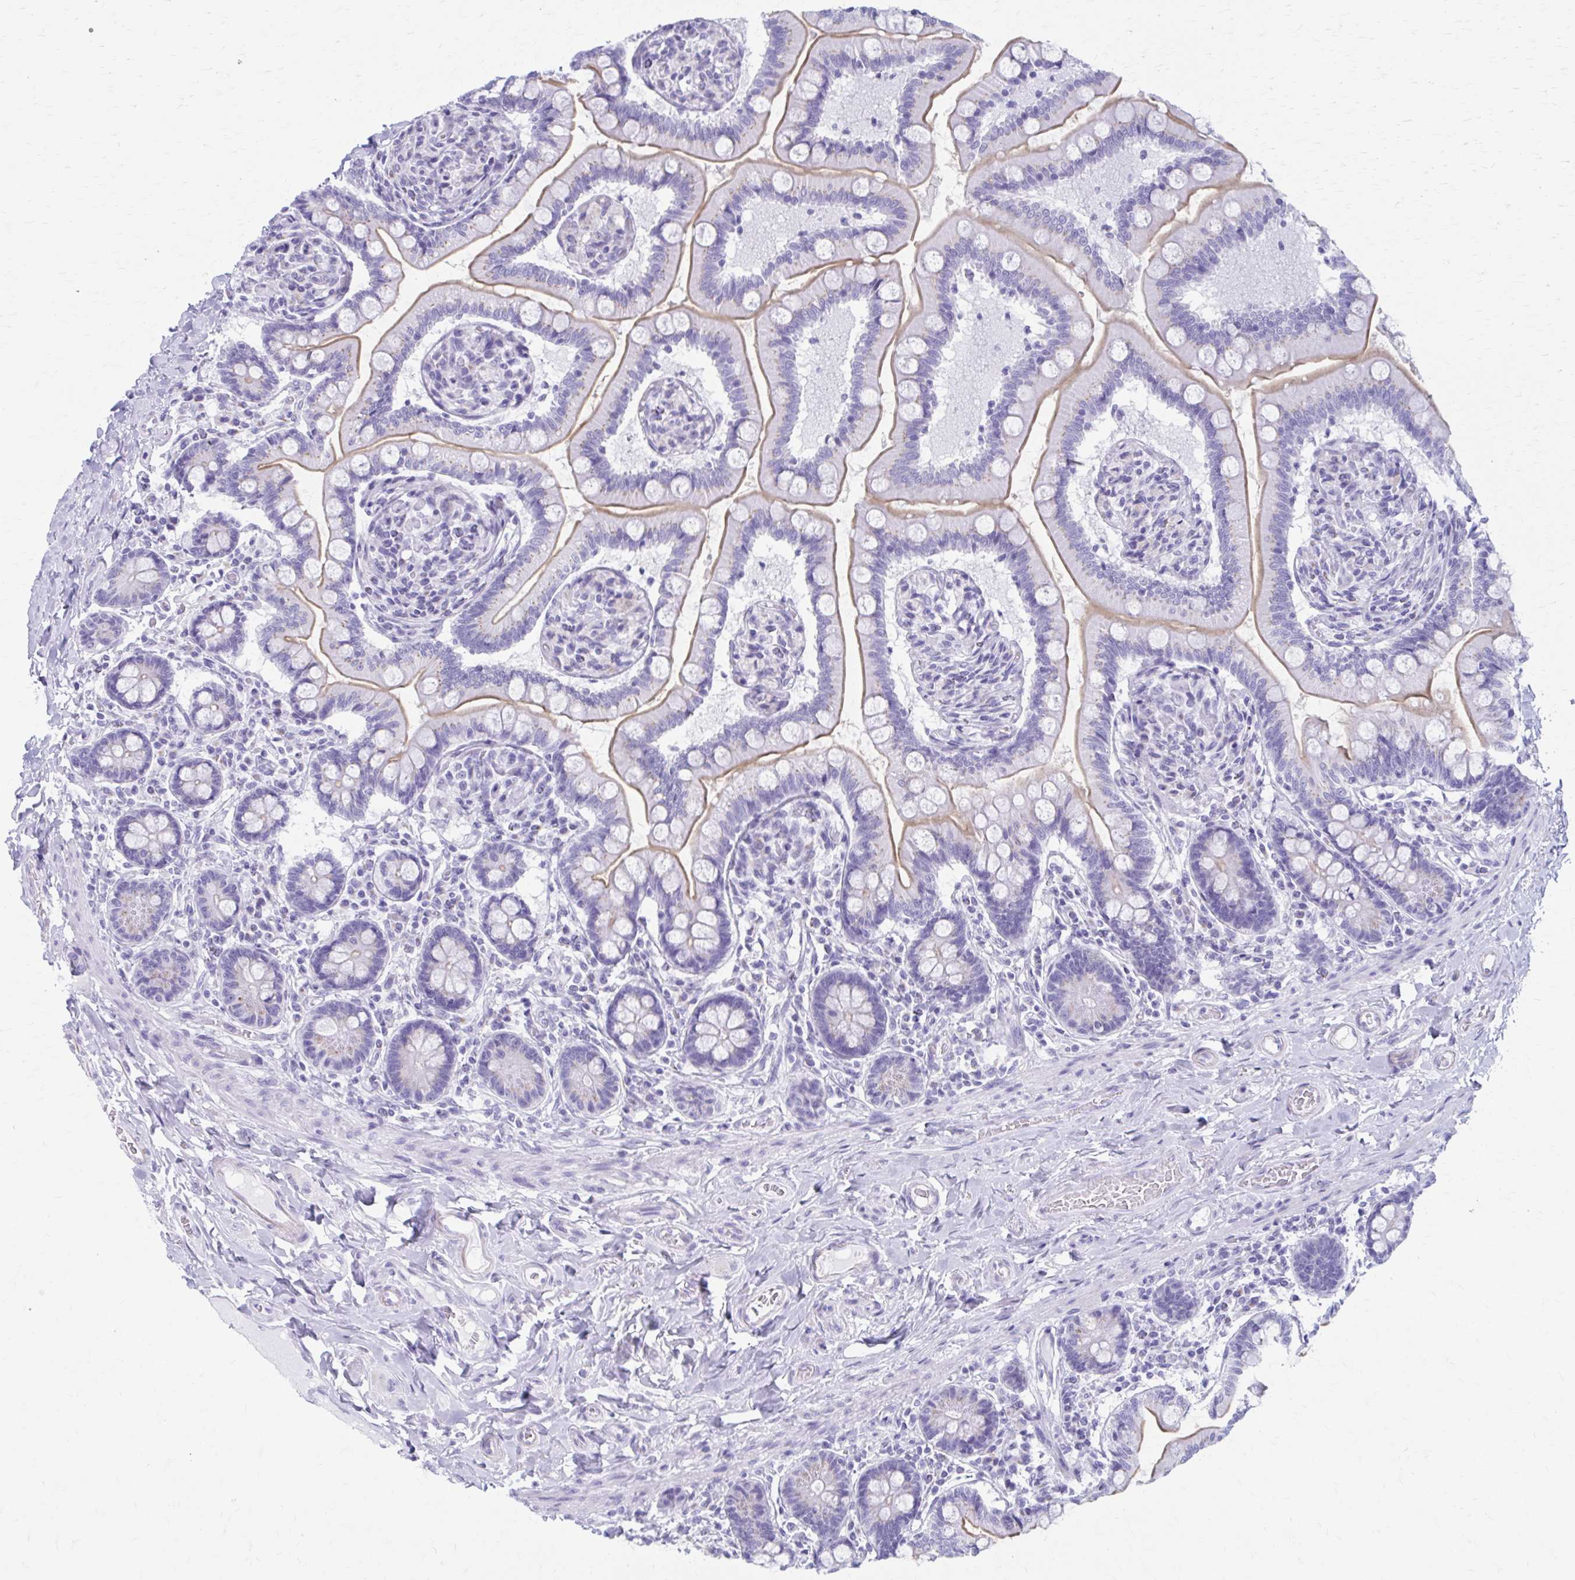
{"staining": {"intensity": "moderate", "quantity": "25%-75%", "location": "cytoplasmic/membranous"}, "tissue": "small intestine", "cell_type": "Glandular cells", "image_type": "normal", "snomed": [{"axis": "morphology", "description": "Normal tissue, NOS"}, {"axis": "topography", "description": "Small intestine"}], "caption": "Immunohistochemical staining of unremarkable human small intestine demonstrates moderate cytoplasmic/membranous protein staining in approximately 25%-75% of glandular cells.", "gene": "KCNE2", "patient": {"sex": "female", "age": 64}}